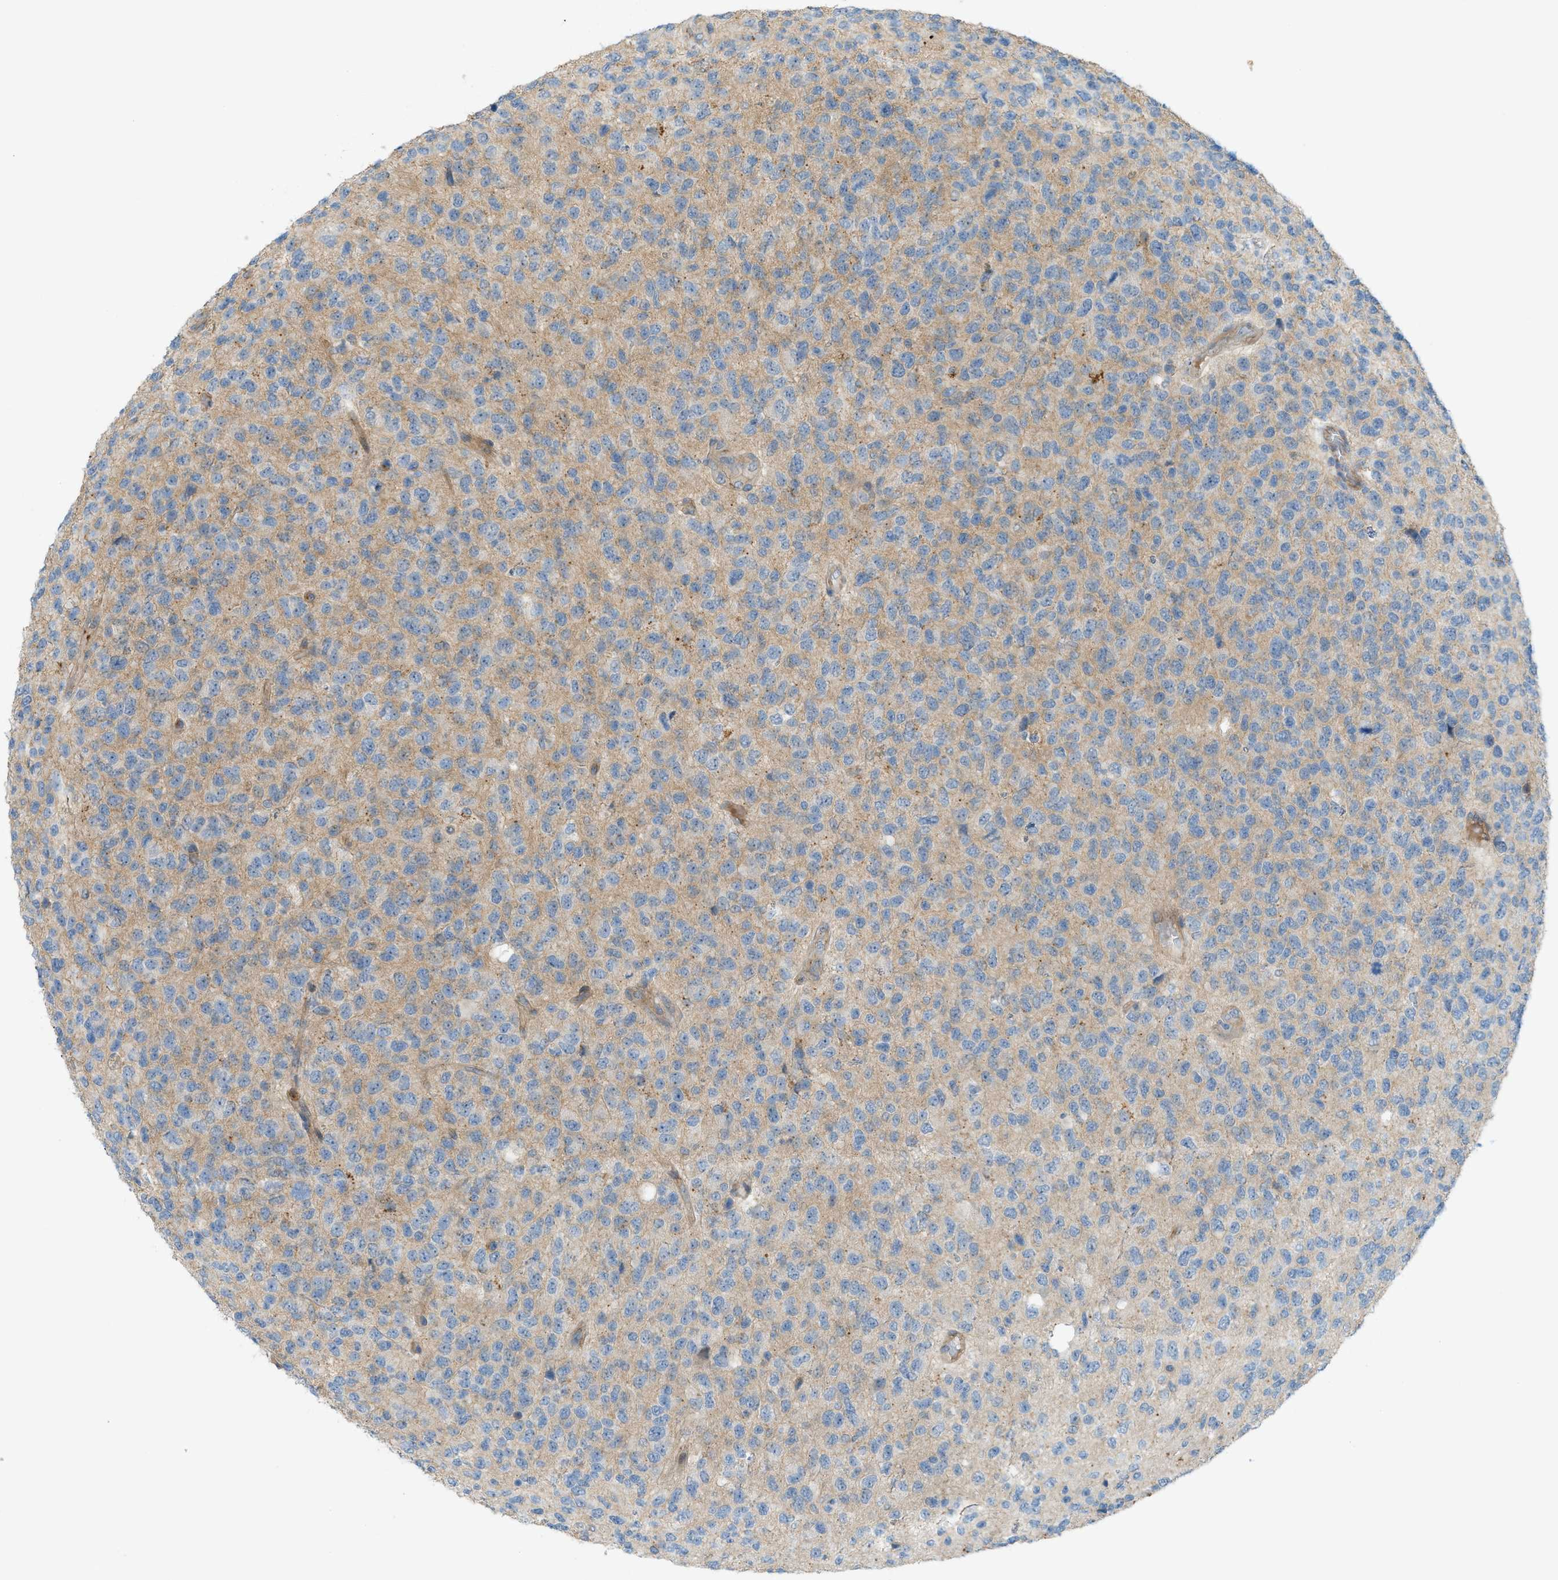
{"staining": {"intensity": "moderate", "quantity": "25%-75%", "location": "cytoplasmic/membranous"}, "tissue": "glioma", "cell_type": "Tumor cells", "image_type": "cancer", "snomed": [{"axis": "morphology", "description": "Glioma, malignant, High grade"}, {"axis": "topography", "description": "pancreas cauda"}], "caption": "Protein analysis of malignant glioma (high-grade) tissue demonstrates moderate cytoplasmic/membranous positivity in approximately 25%-75% of tumor cells. (Stains: DAB in brown, nuclei in blue, Microscopy: brightfield microscopy at high magnification).", "gene": "GRK6", "patient": {"sex": "male", "age": 60}}